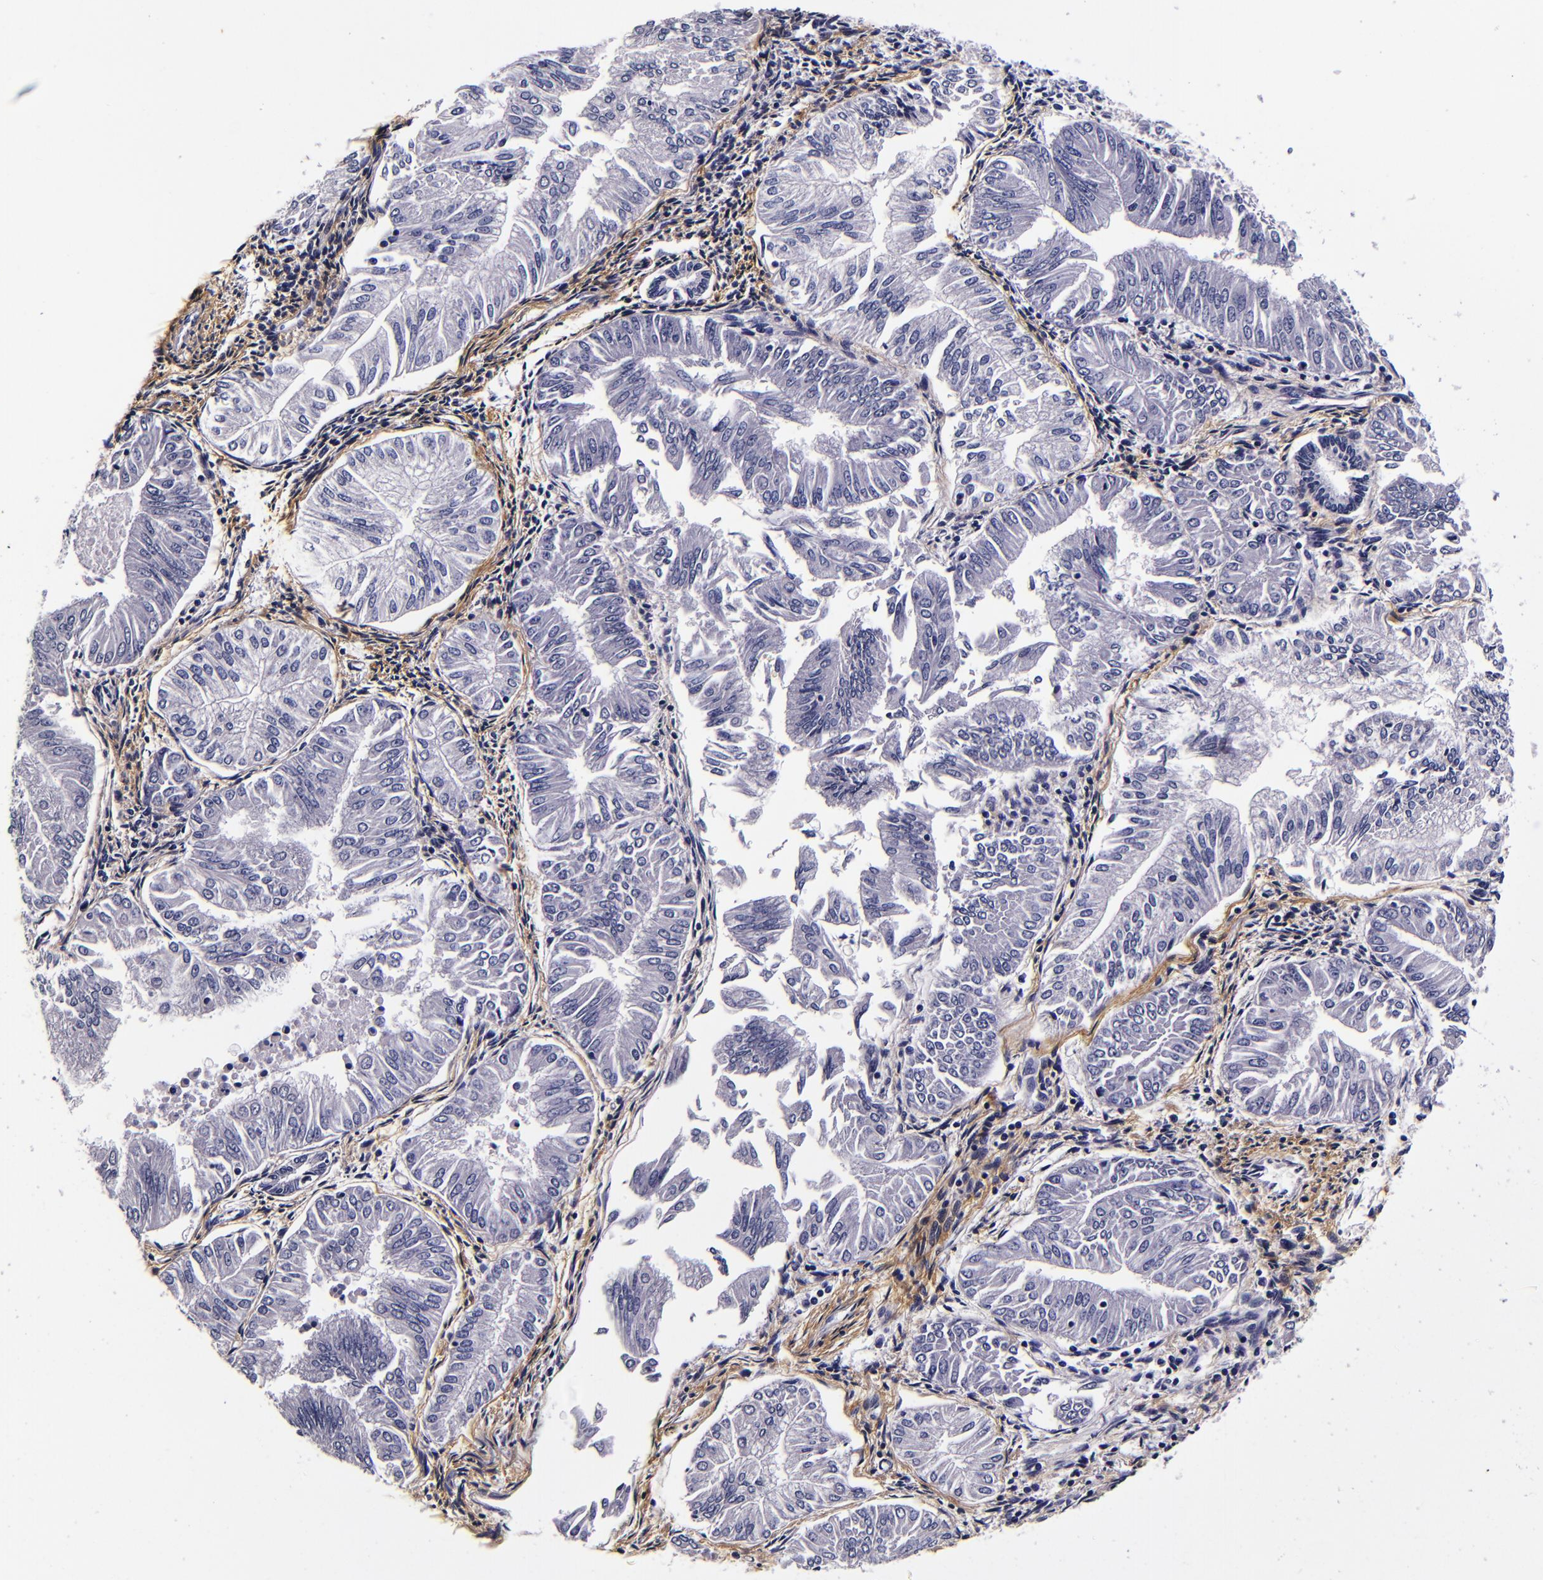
{"staining": {"intensity": "negative", "quantity": "none", "location": "none"}, "tissue": "endometrial cancer", "cell_type": "Tumor cells", "image_type": "cancer", "snomed": [{"axis": "morphology", "description": "Adenocarcinoma, NOS"}, {"axis": "topography", "description": "Endometrium"}], "caption": "Immunohistochemistry micrograph of neoplastic tissue: human adenocarcinoma (endometrial) stained with DAB (3,3'-diaminobenzidine) shows no significant protein expression in tumor cells. The staining is performed using DAB (3,3'-diaminobenzidine) brown chromogen with nuclei counter-stained in using hematoxylin.", "gene": "FBN1", "patient": {"sex": "female", "age": 53}}